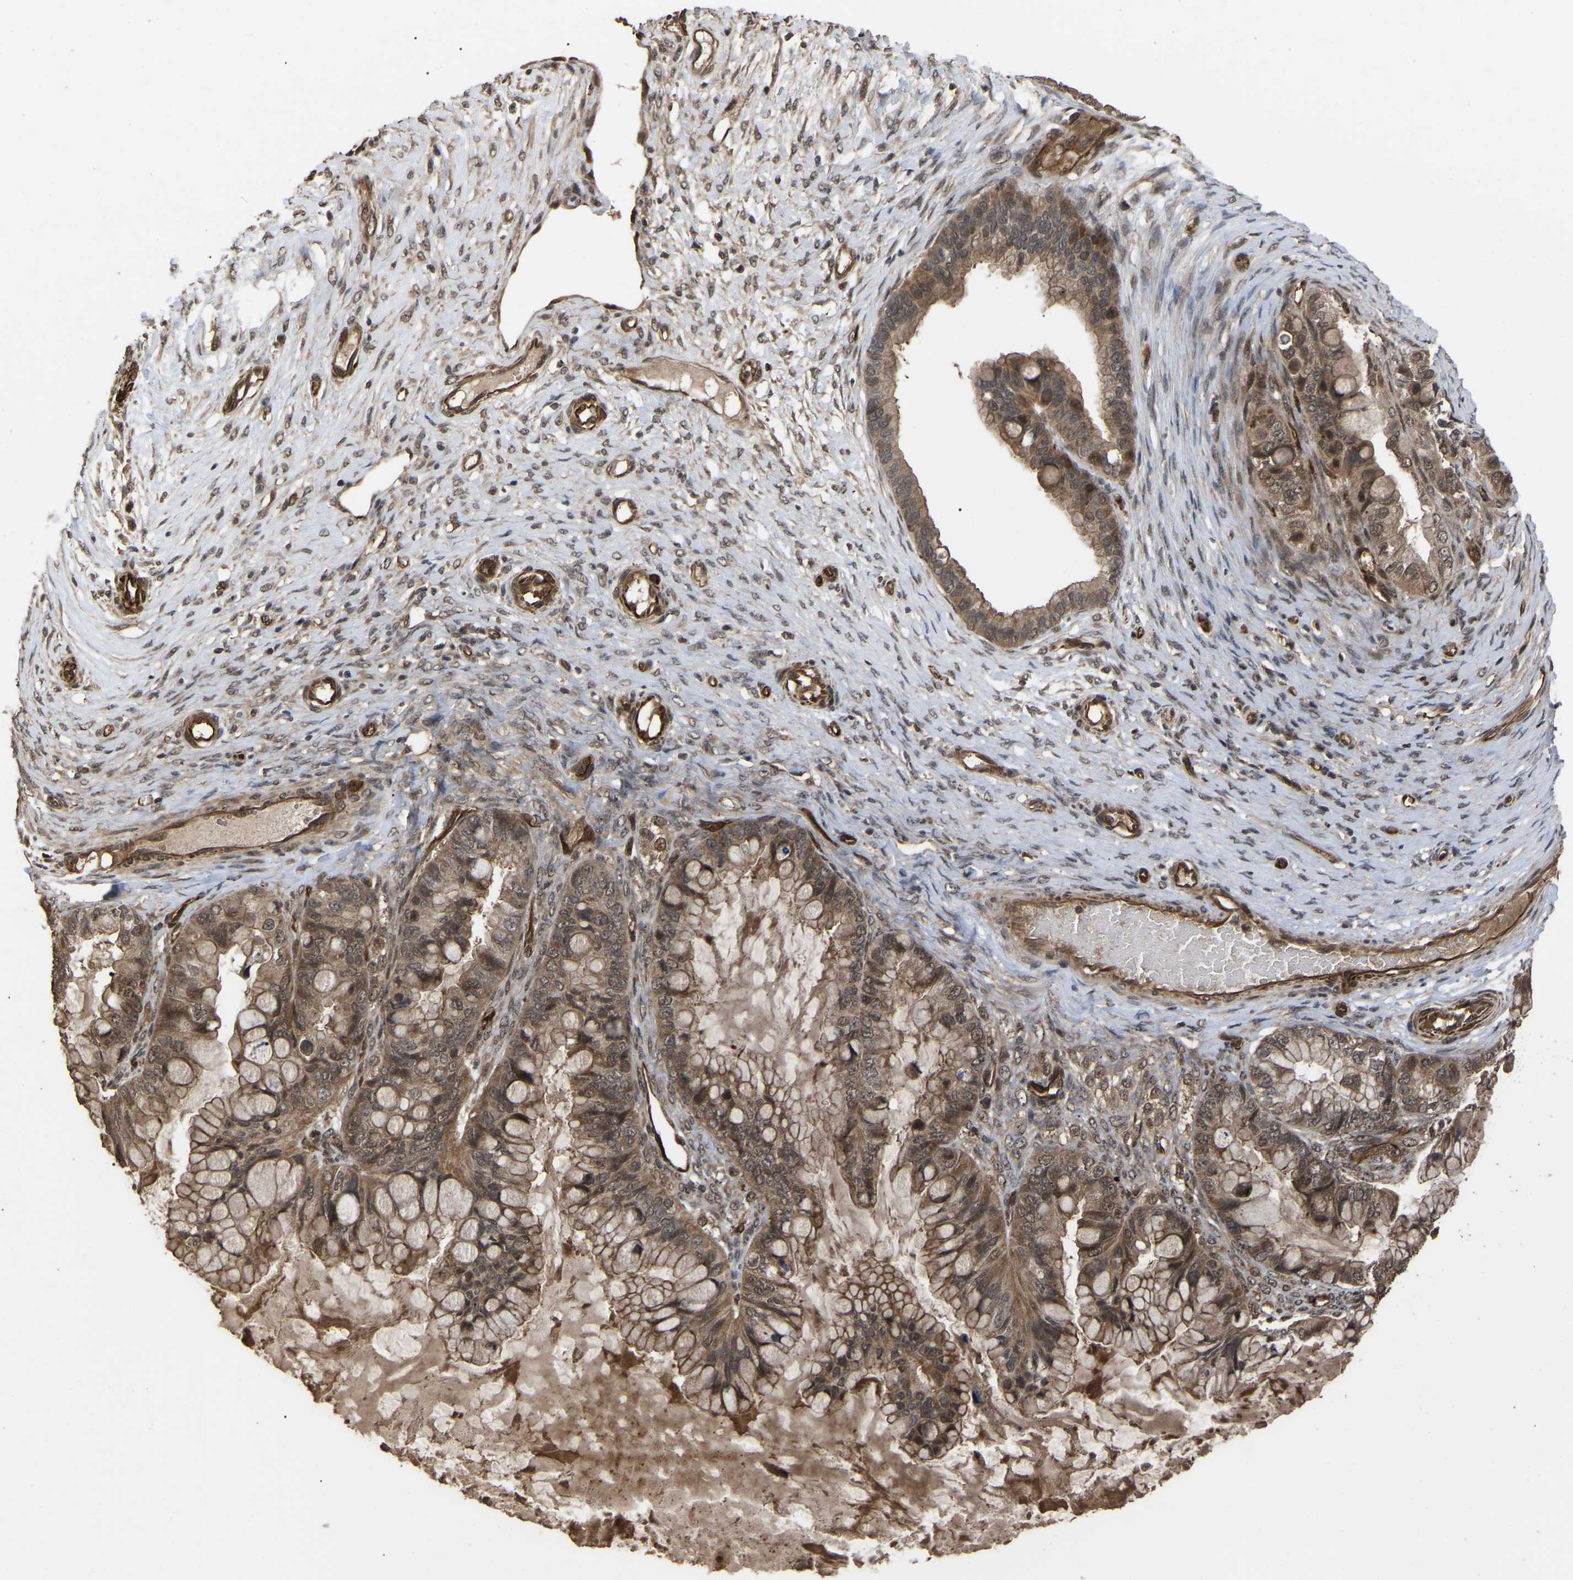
{"staining": {"intensity": "moderate", "quantity": ">75%", "location": "cytoplasmic/membranous"}, "tissue": "ovarian cancer", "cell_type": "Tumor cells", "image_type": "cancer", "snomed": [{"axis": "morphology", "description": "Cystadenocarcinoma, mucinous, NOS"}, {"axis": "topography", "description": "Ovary"}], "caption": "This photomicrograph shows ovarian cancer stained with immunohistochemistry to label a protein in brown. The cytoplasmic/membranous of tumor cells show moderate positivity for the protein. Nuclei are counter-stained blue.", "gene": "FAM161B", "patient": {"sex": "female", "age": 80}}